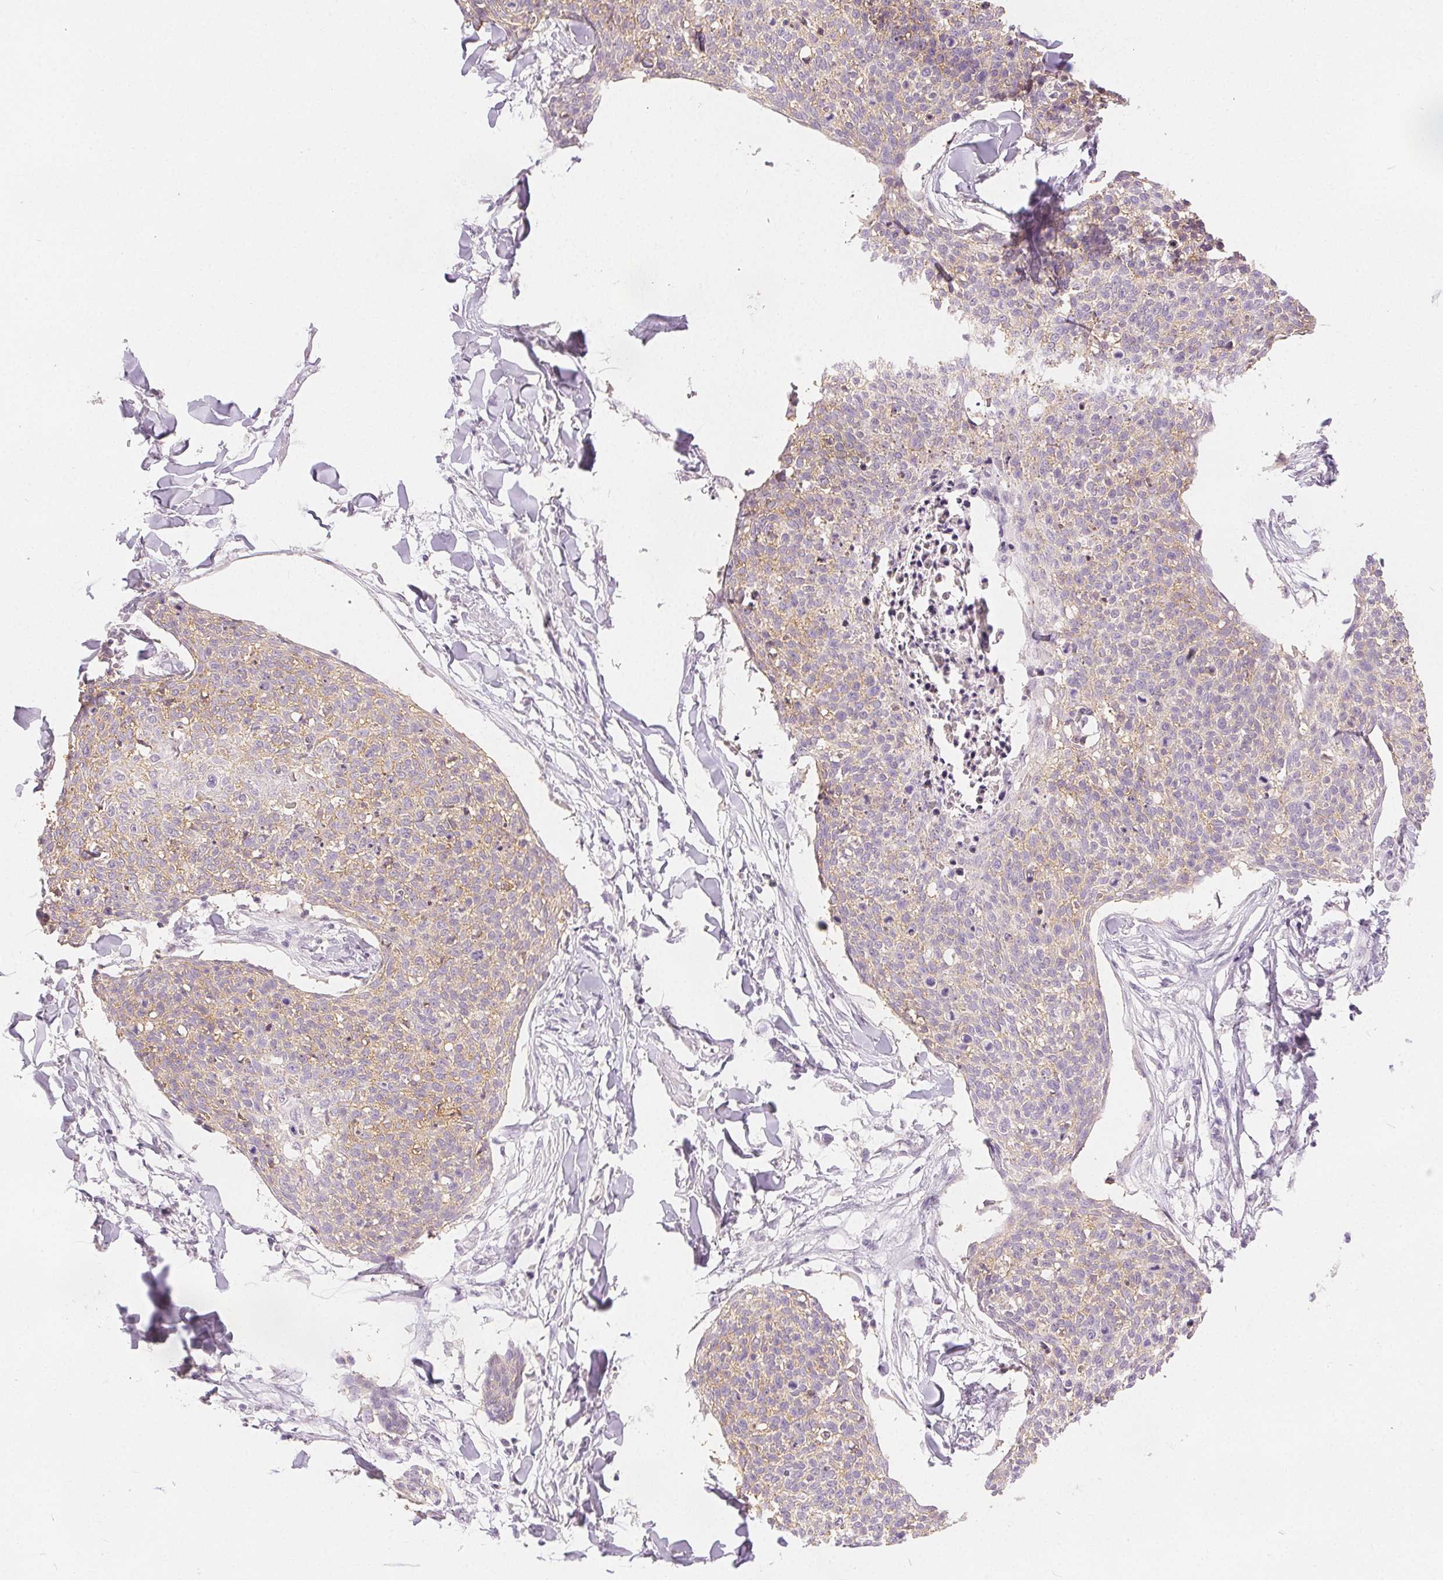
{"staining": {"intensity": "weak", "quantity": "<25%", "location": "cytoplasmic/membranous"}, "tissue": "skin cancer", "cell_type": "Tumor cells", "image_type": "cancer", "snomed": [{"axis": "morphology", "description": "Squamous cell carcinoma, NOS"}, {"axis": "topography", "description": "Skin"}, {"axis": "topography", "description": "Vulva"}], "caption": "The image demonstrates no staining of tumor cells in skin cancer (squamous cell carcinoma). (DAB (3,3'-diaminobenzidine) immunohistochemistry, high magnification).", "gene": "CA12", "patient": {"sex": "female", "age": 75}}